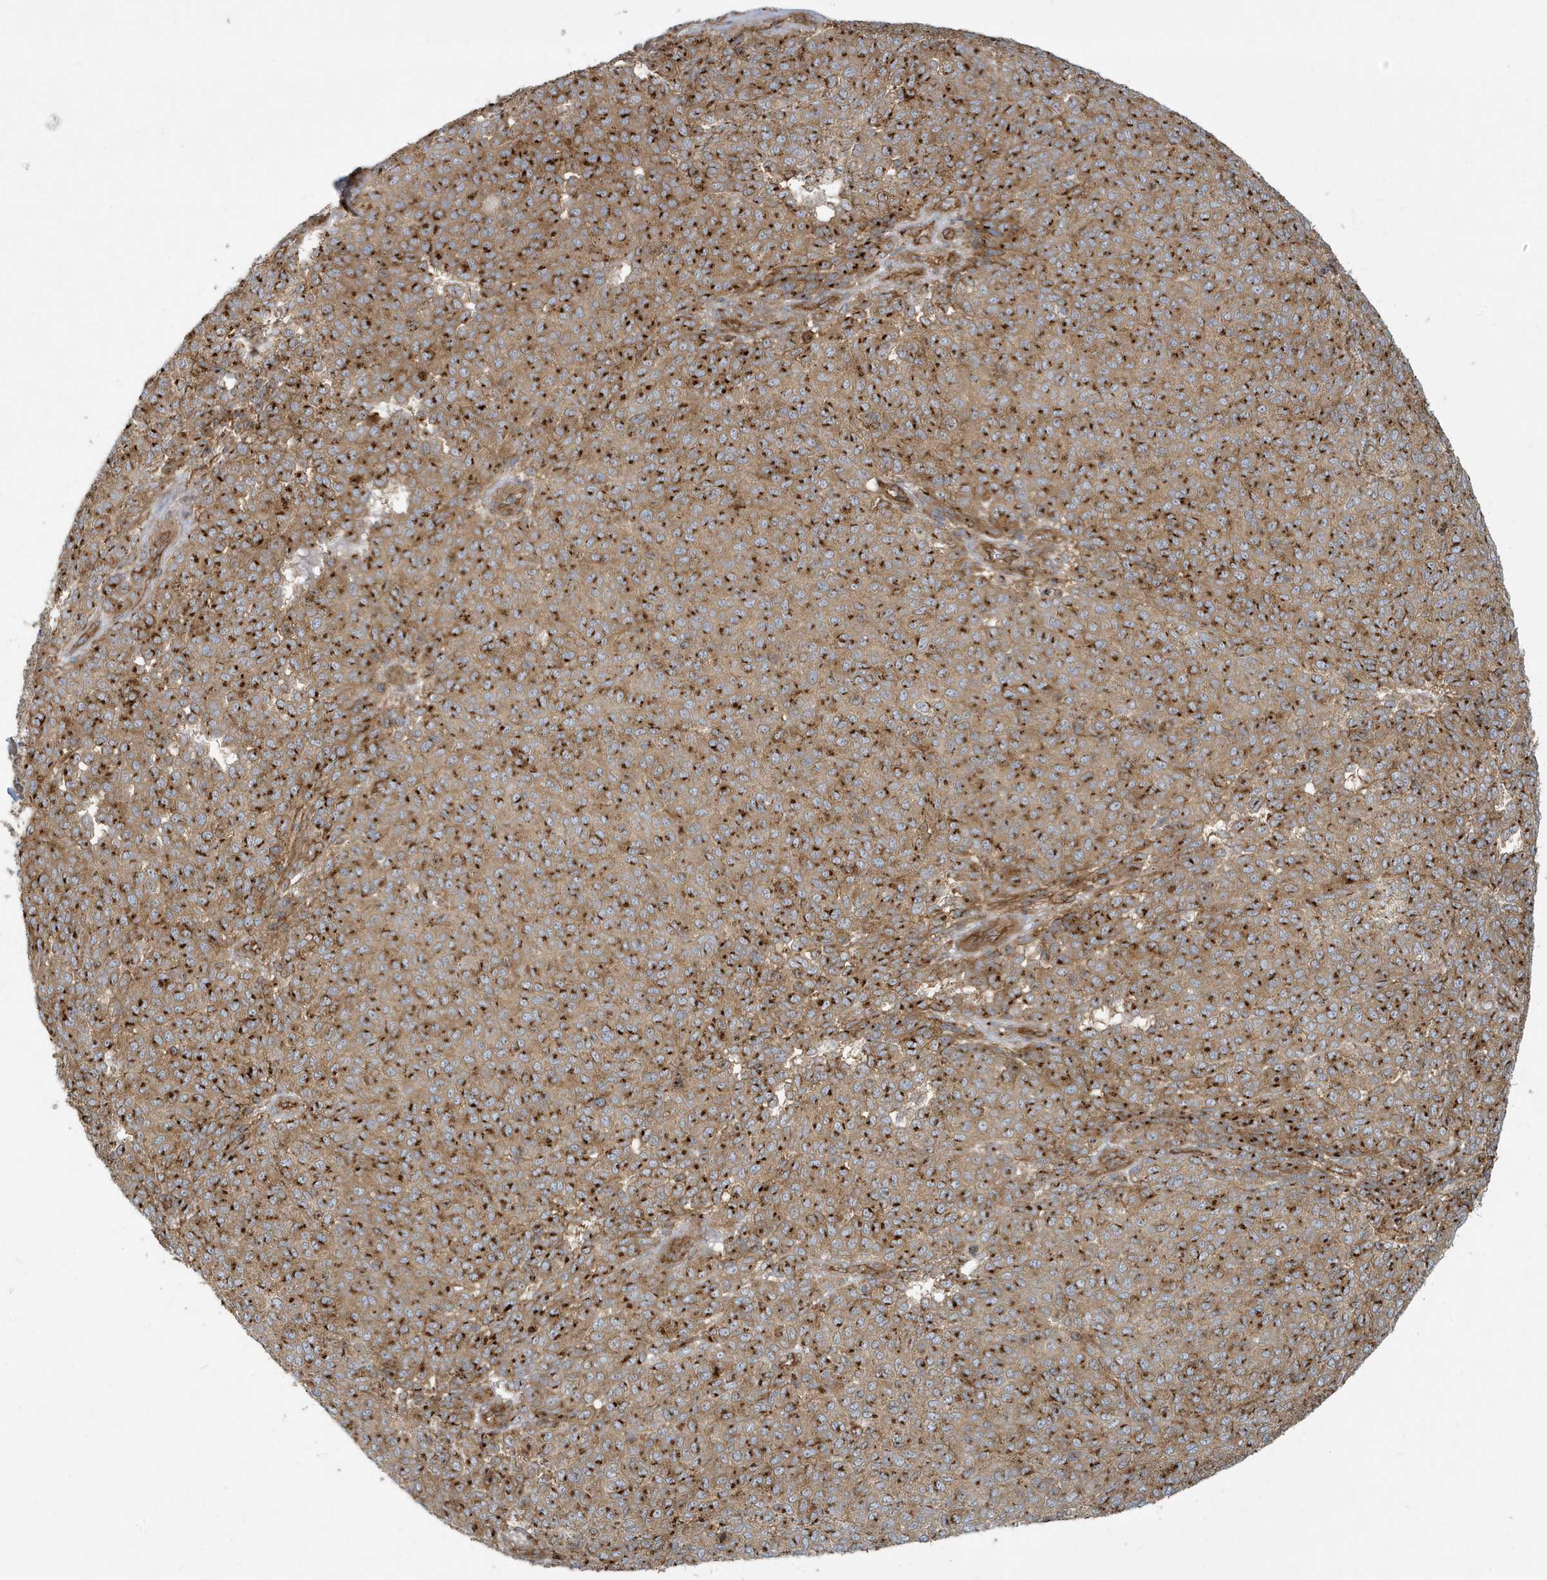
{"staining": {"intensity": "strong", "quantity": ">75%", "location": "cytoplasmic/membranous"}, "tissue": "melanoma", "cell_type": "Tumor cells", "image_type": "cancer", "snomed": [{"axis": "morphology", "description": "Malignant melanoma, NOS"}, {"axis": "topography", "description": "Skin"}], "caption": "Immunohistochemical staining of human malignant melanoma shows high levels of strong cytoplasmic/membranous protein expression in about >75% of tumor cells.", "gene": "ATP23", "patient": {"sex": "male", "age": 49}}